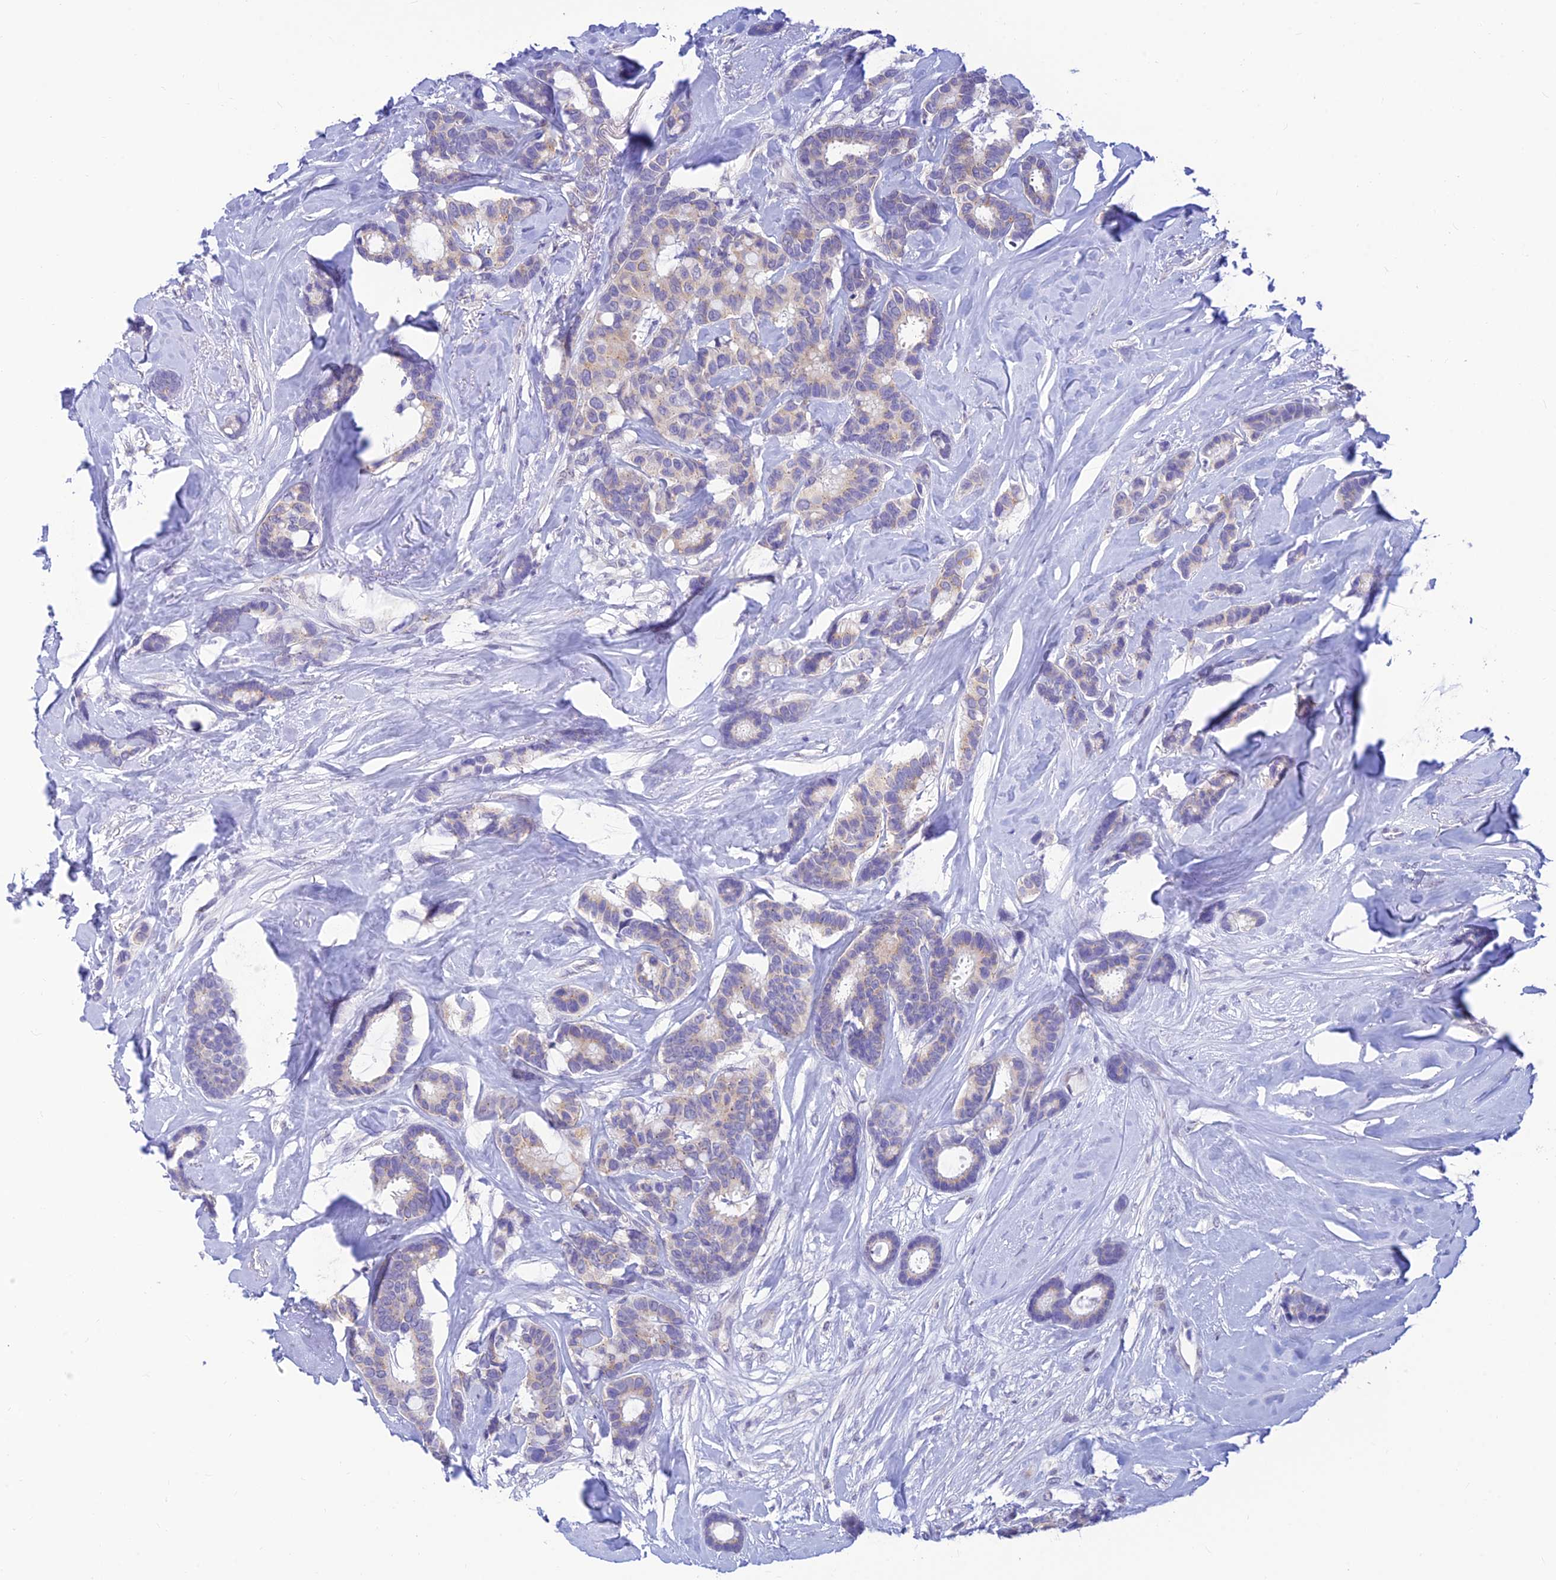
{"staining": {"intensity": "negative", "quantity": "none", "location": "none"}, "tissue": "breast cancer", "cell_type": "Tumor cells", "image_type": "cancer", "snomed": [{"axis": "morphology", "description": "Duct carcinoma"}, {"axis": "topography", "description": "Breast"}], "caption": "Immunohistochemistry of breast cancer demonstrates no expression in tumor cells.", "gene": "INKA1", "patient": {"sex": "female", "age": 87}}